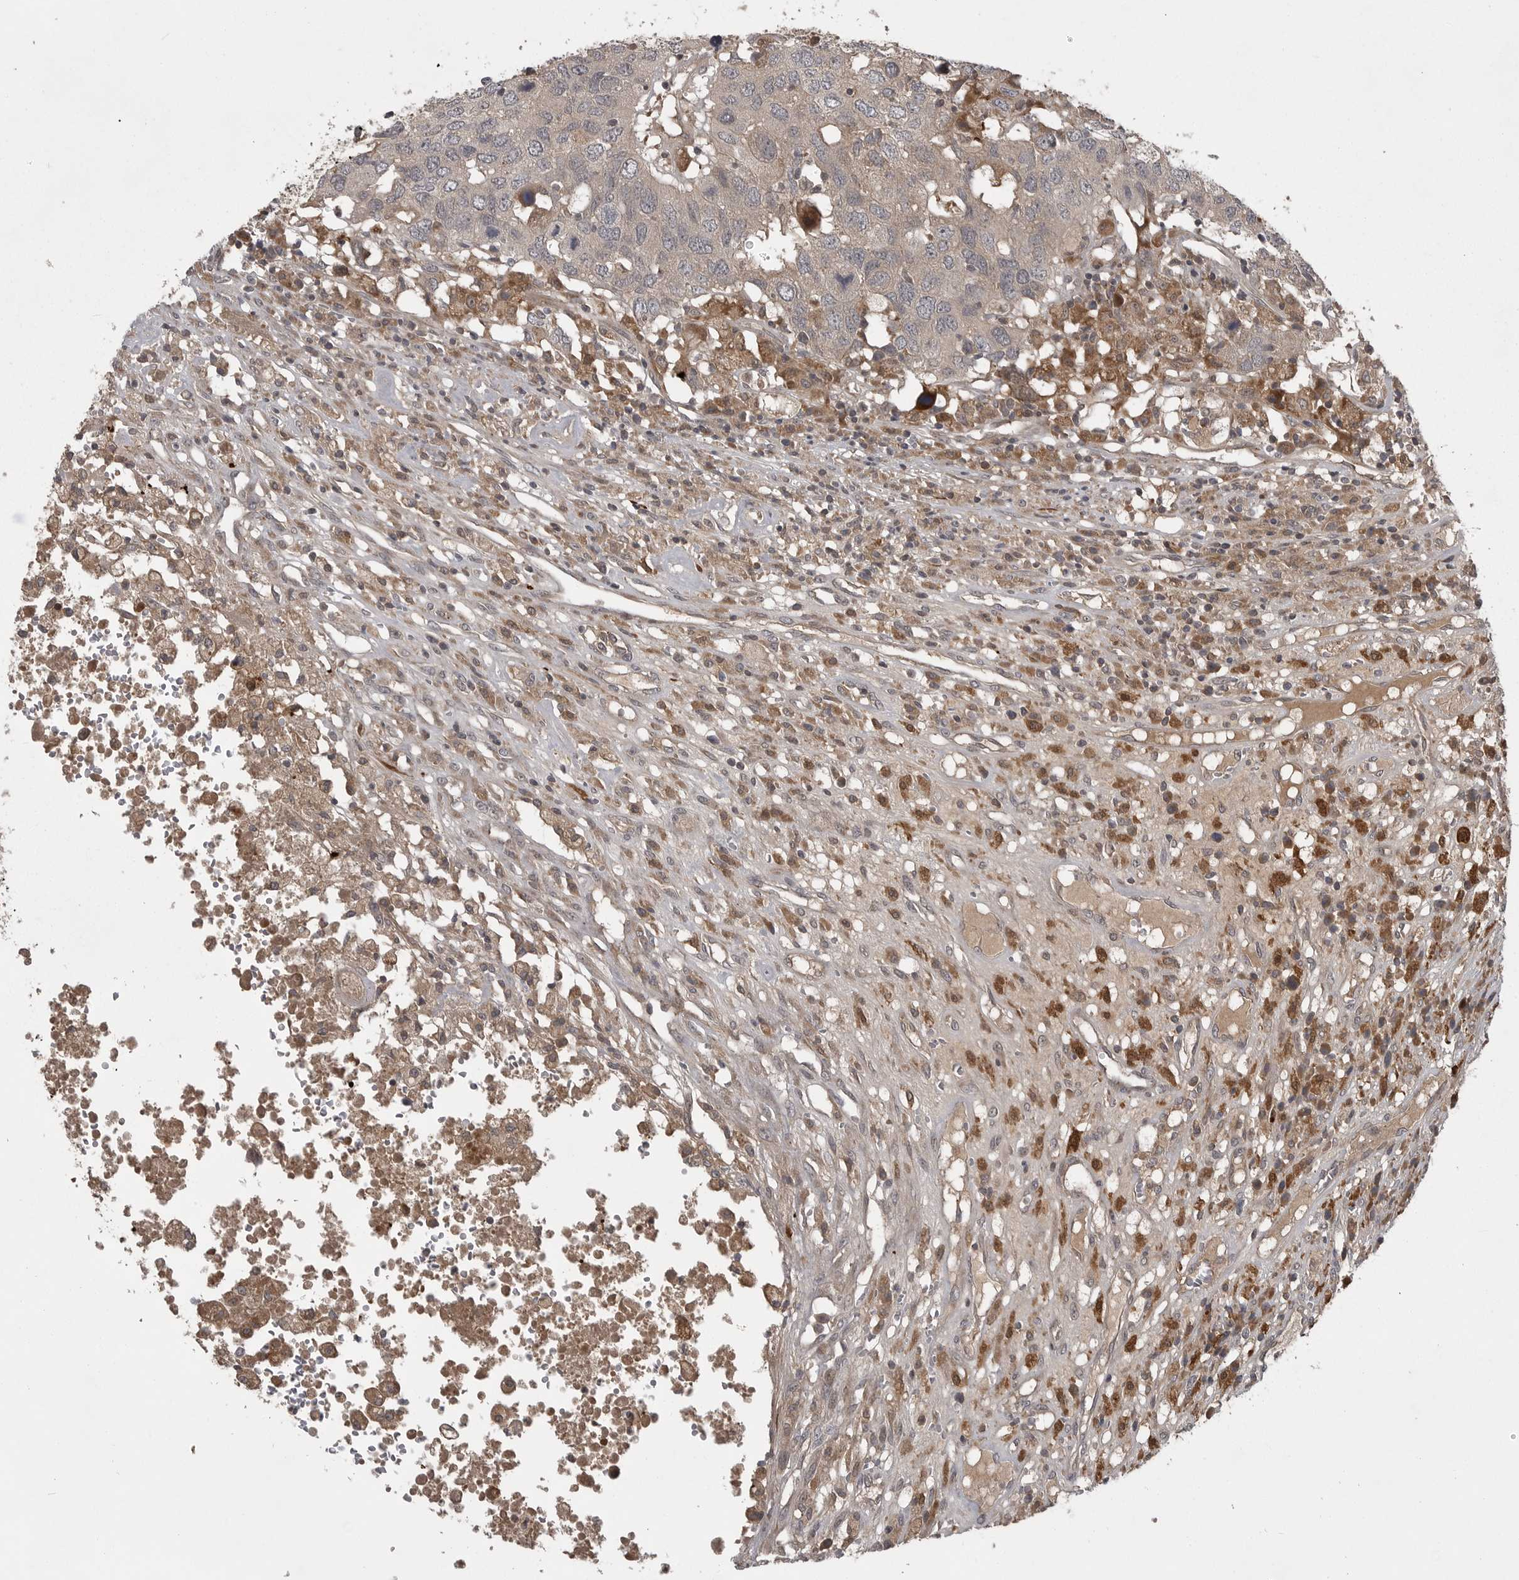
{"staining": {"intensity": "moderate", "quantity": "<25%", "location": "cytoplasmic/membranous"}, "tissue": "head and neck cancer", "cell_type": "Tumor cells", "image_type": "cancer", "snomed": [{"axis": "morphology", "description": "Squamous cell carcinoma, NOS"}, {"axis": "topography", "description": "Head-Neck"}], "caption": "Human head and neck squamous cell carcinoma stained for a protein (brown) reveals moderate cytoplasmic/membranous positive expression in approximately <25% of tumor cells.", "gene": "GPR31", "patient": {"sex": "male", "age": 66}}